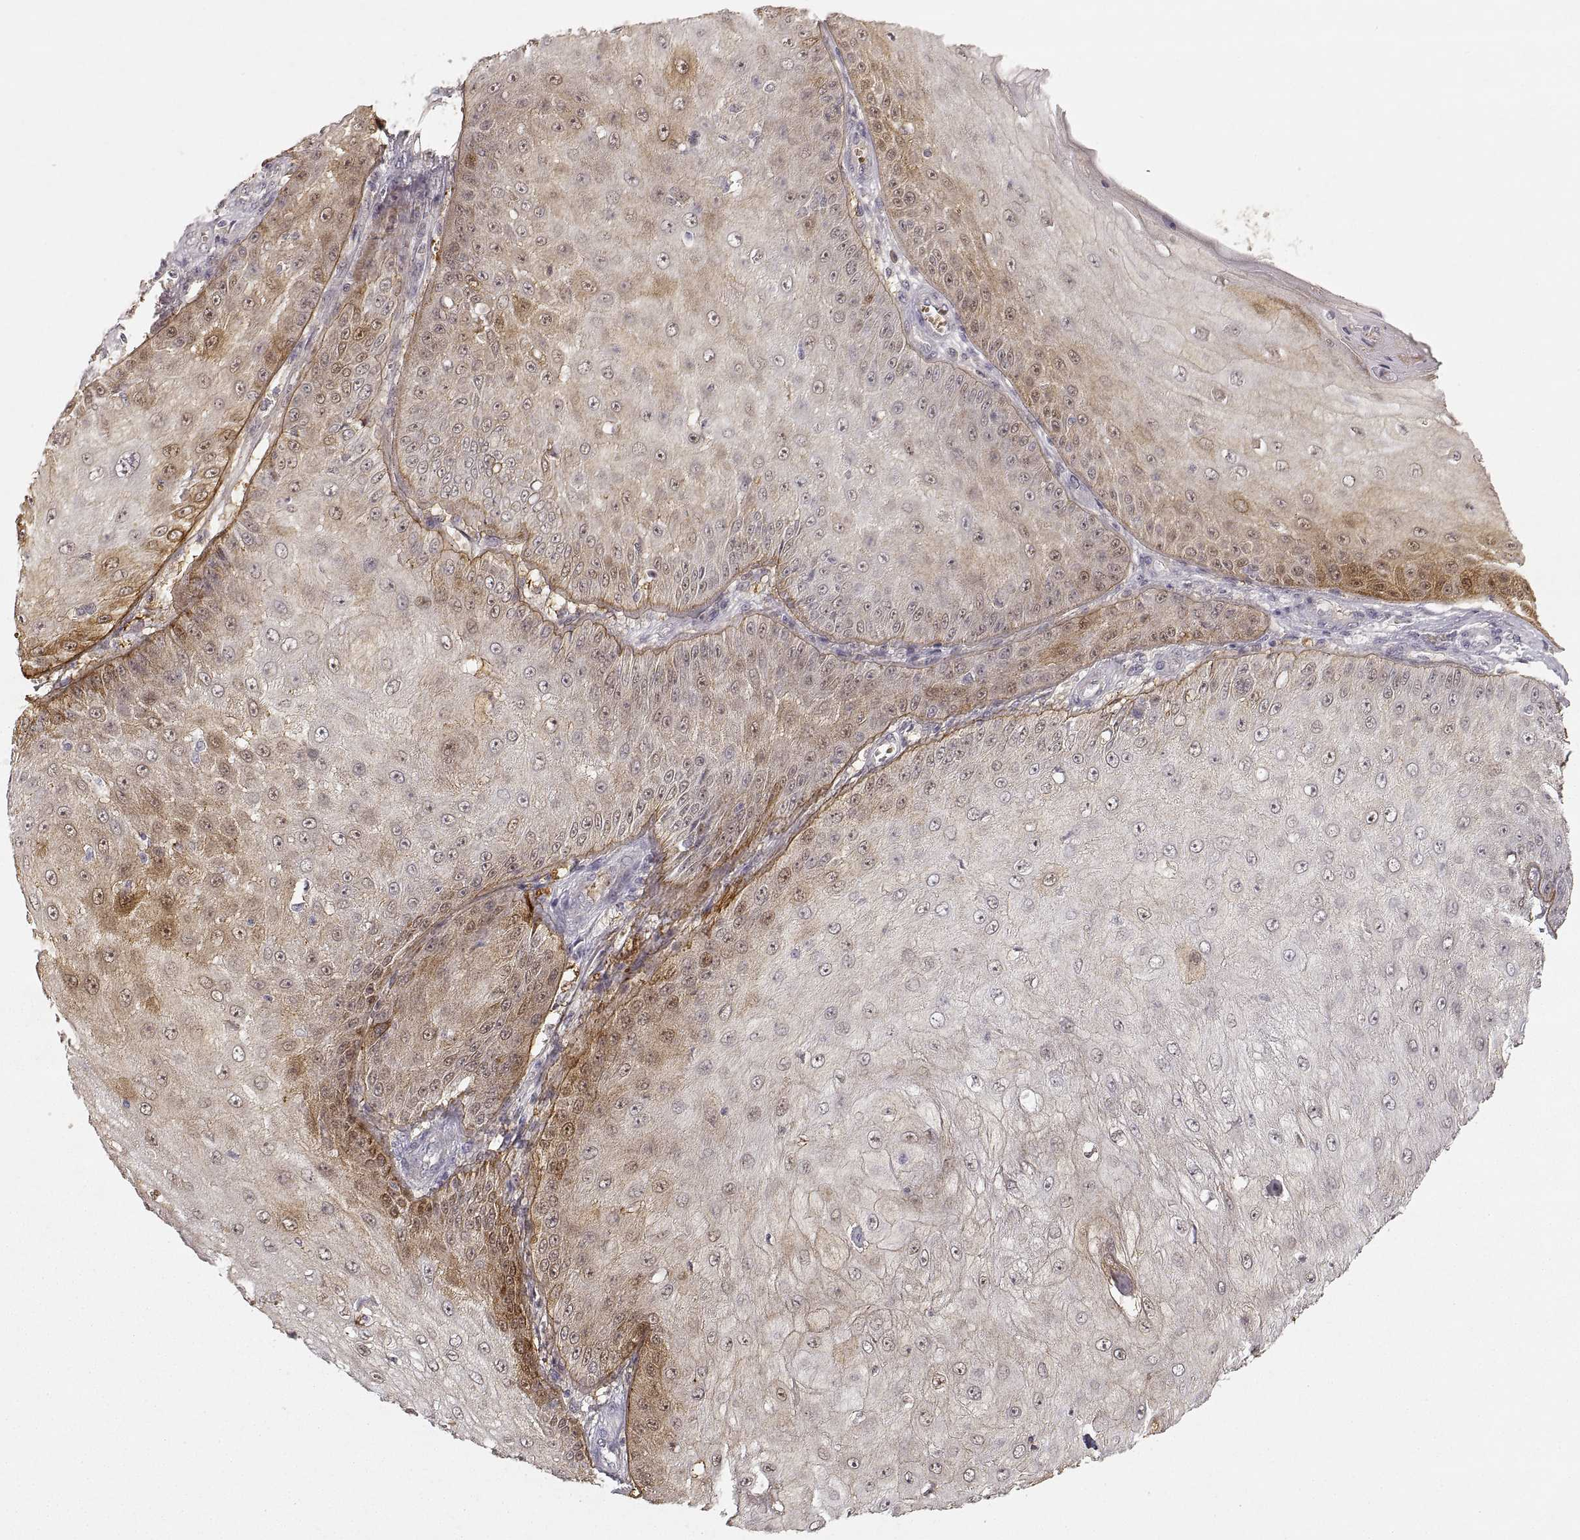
{"staining": {"intensity": "moderate", "quantity": "25%-75%", "location": "cytoplasmic/membranous"}, "tissue": "skin cancer", "cell_type": "Tumor cells", "image_type": "cancer", "snomed": [{"axis": "morphology", "description": "Squamous cell carcinoma, NOS"}, {"axis": "topography", "description": "Skin"}], "caption": "High-power microscopy captured an IHC histopathology image of squamous cell carcinoma (skin), revealing moderate cytoplasmic/membranous expression in about 25%-75% of tumor cells.", "gene": "LAMC2", "patient": {"sex": "male", "age": 70}}